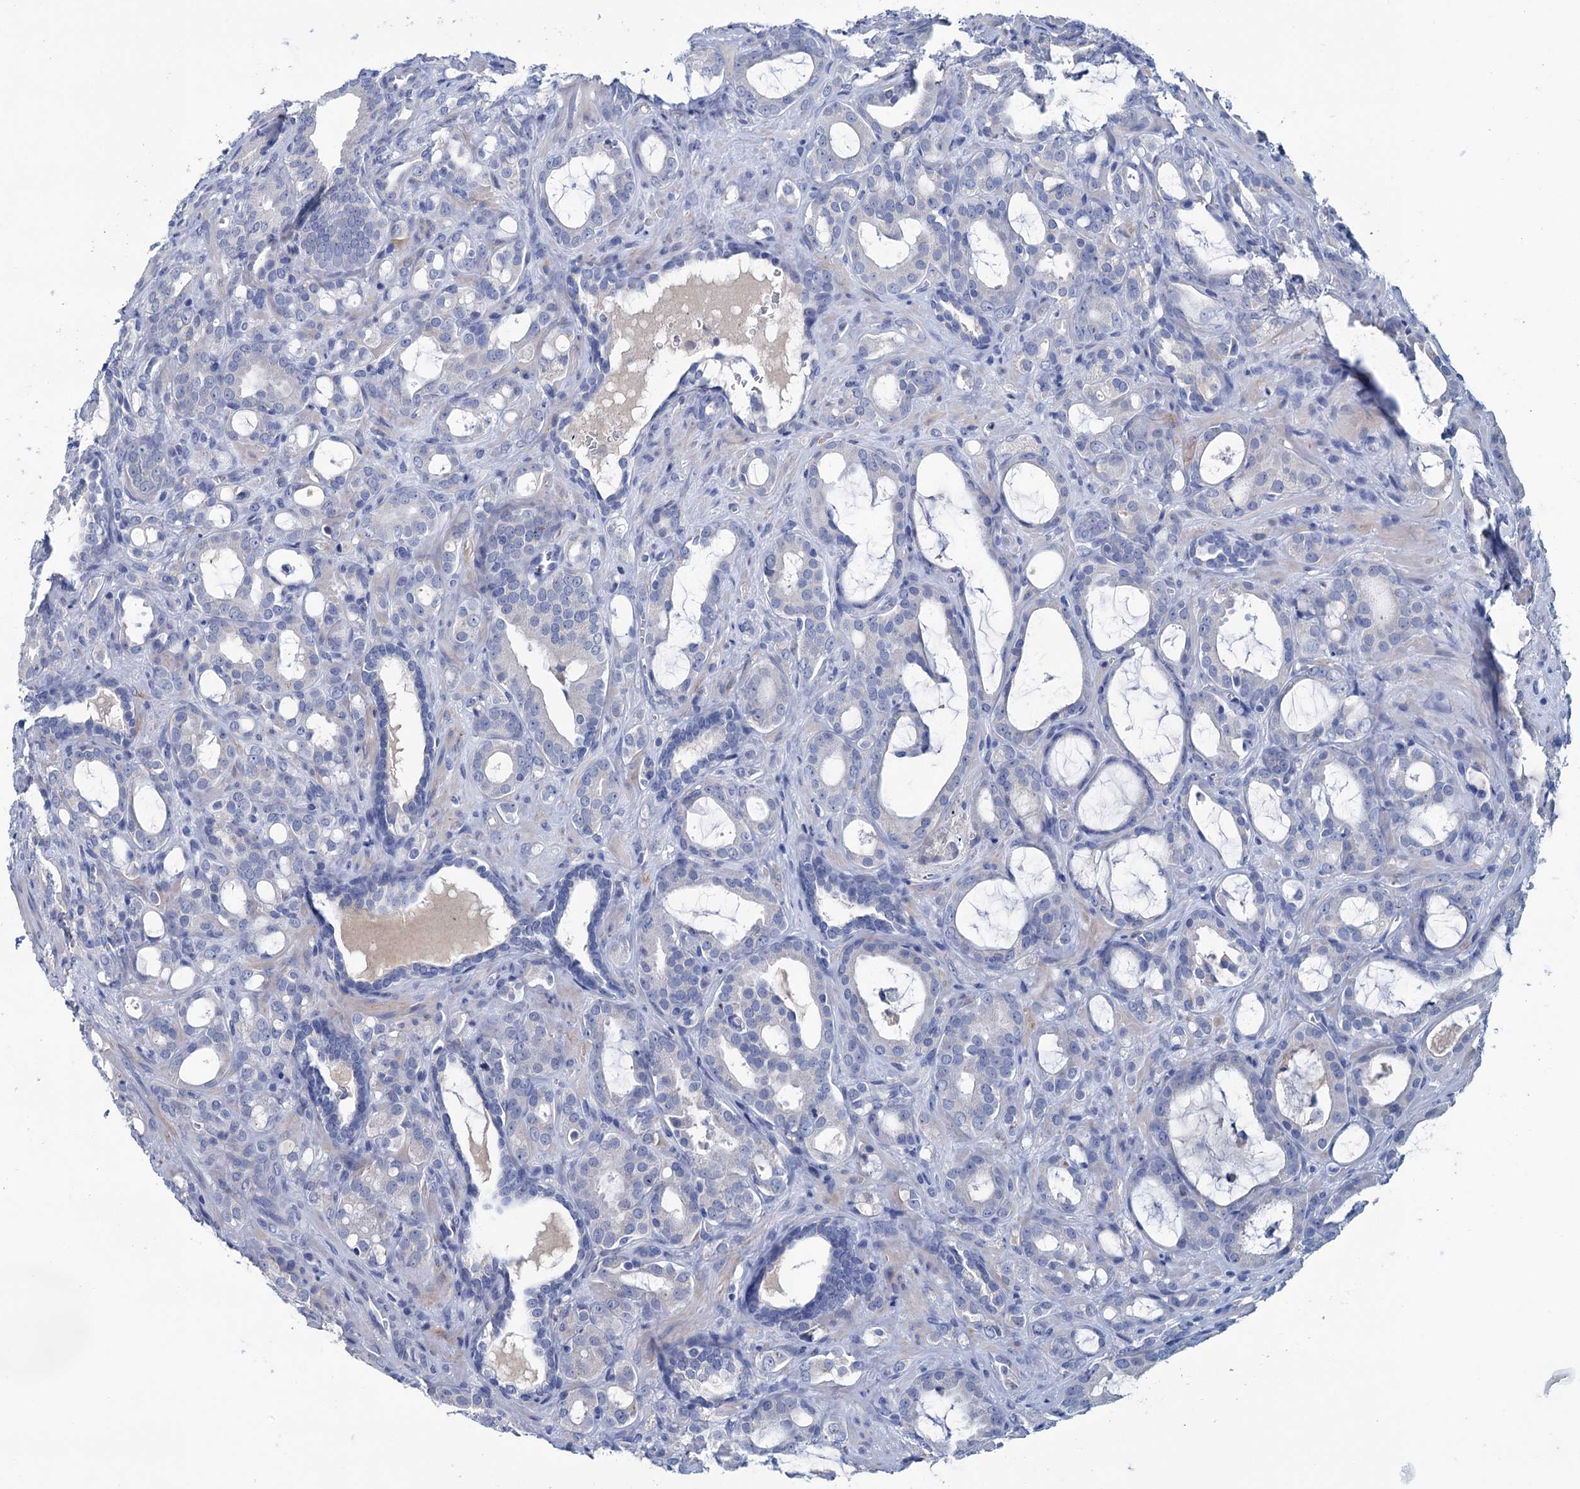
{"staining": {"intensity": "negative", "quantity": "none", "location": "none"}, "tissue": "prostate cancer", "cell_type": "Tumor cells", "image_type": "cancer", "snomed": [{"axis": "morphology", "description": "Adenocarcinoma, High grade"}, {"axis": "topography", "description": "Prostate"}], "caption": "Immunohistochemistry (IHC) of human high-grade adenocarcinoma (prostate) exhibits no expression in tumor cells.", "gene": "MYOZ3", "patient": {"sex": "male", "age": 72}}